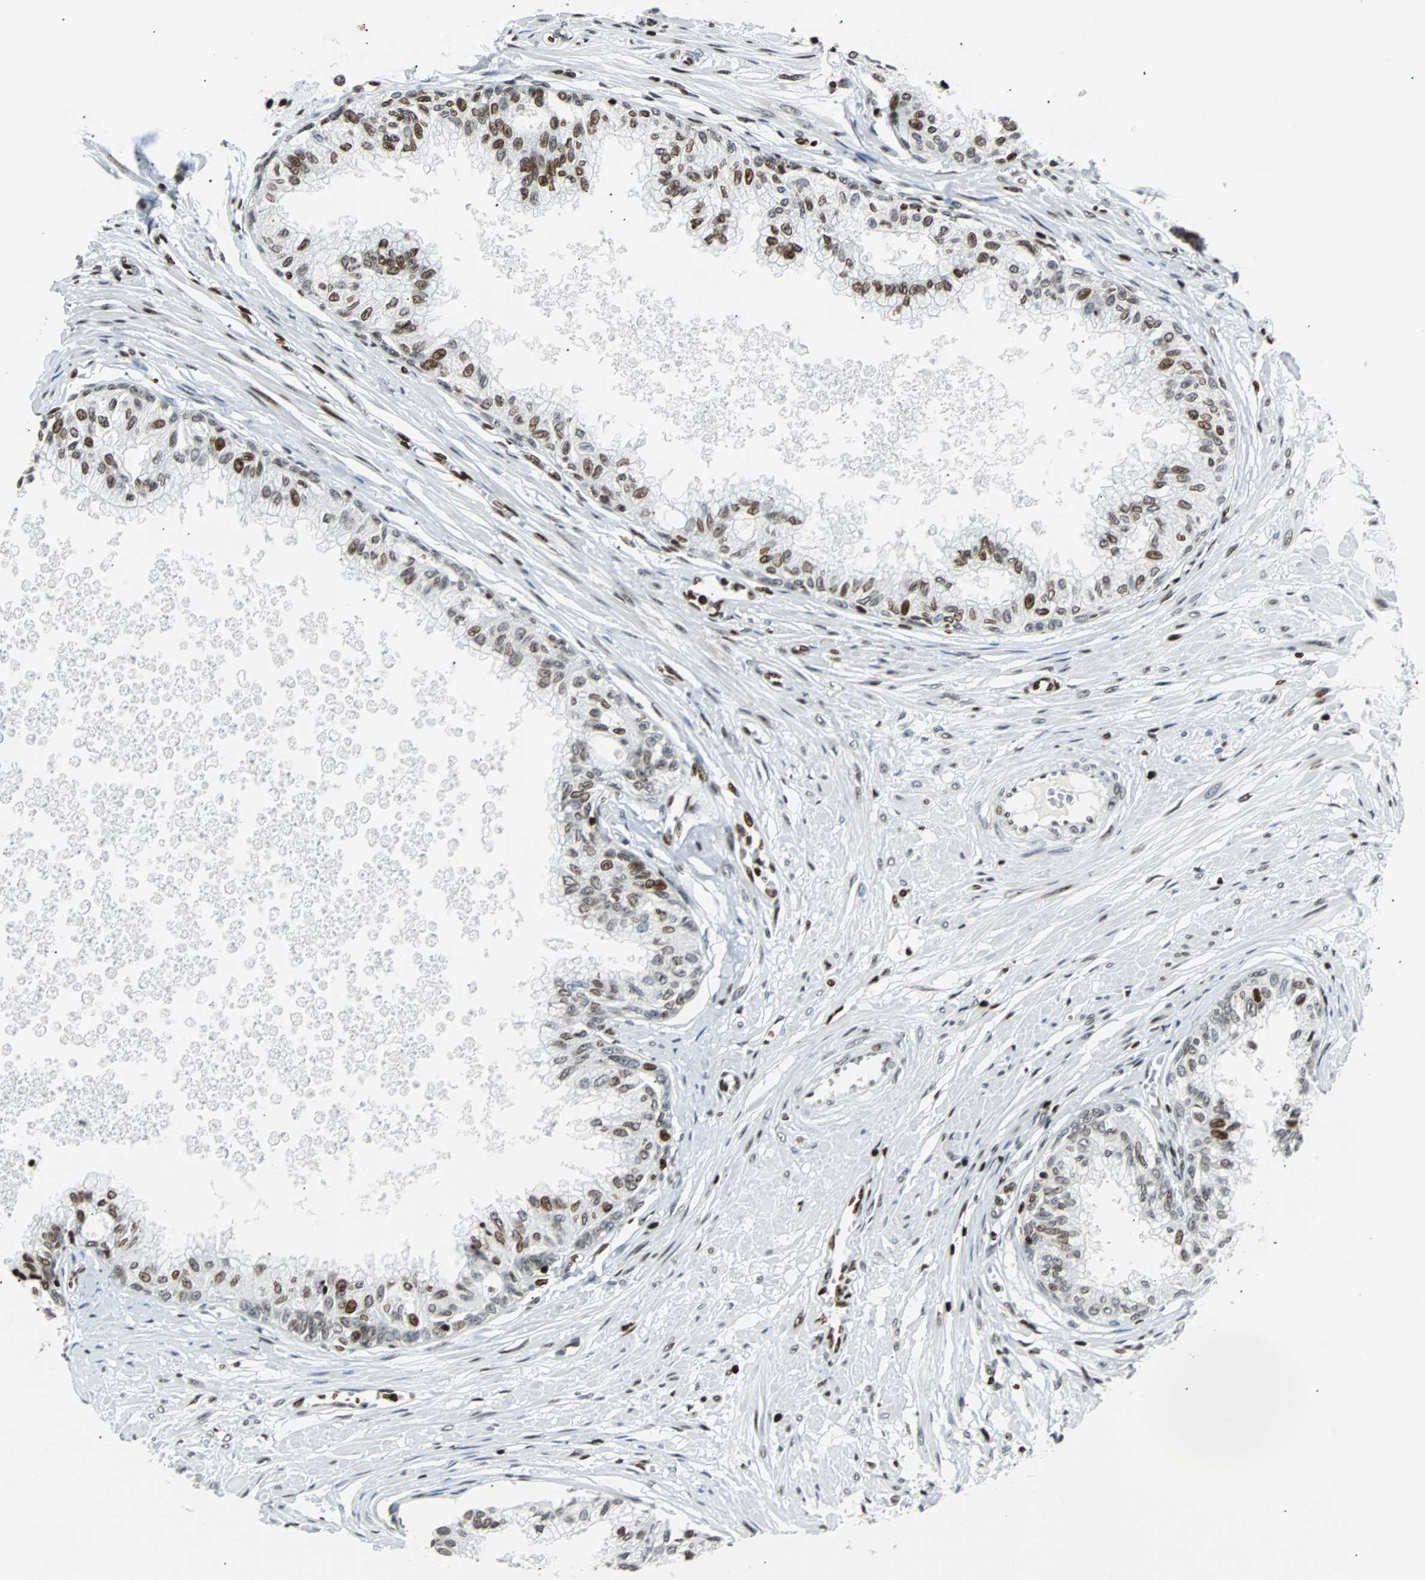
{"staining": {"intensity": "moderate", "quantity": "25%-75%", "location": "nuclear"}, "tissue": "prostate", "cell_type": "Glandular cells", "image_type": "normal", "snomed": [{"axis": "morphology", "description": "Normal tissue, NOS"}, {"axis": "topography", "description": "Prostate"}, {"axis": "topography", "description": "Seminal veicle"}], "caption": "Immunohistochemistry staining of unremarkable prostate, which reveals medium levels of moderate nuclear staining in approximately 25%-75% of glandular cells indicating moderate nuclear protein expression. The staining was performed using DAB (brown) for protein detection and nuclei were counterstained in hematoxylin (blue).", "gene": "ZNF131", "patient": {"sex": "male", "age": 60}}